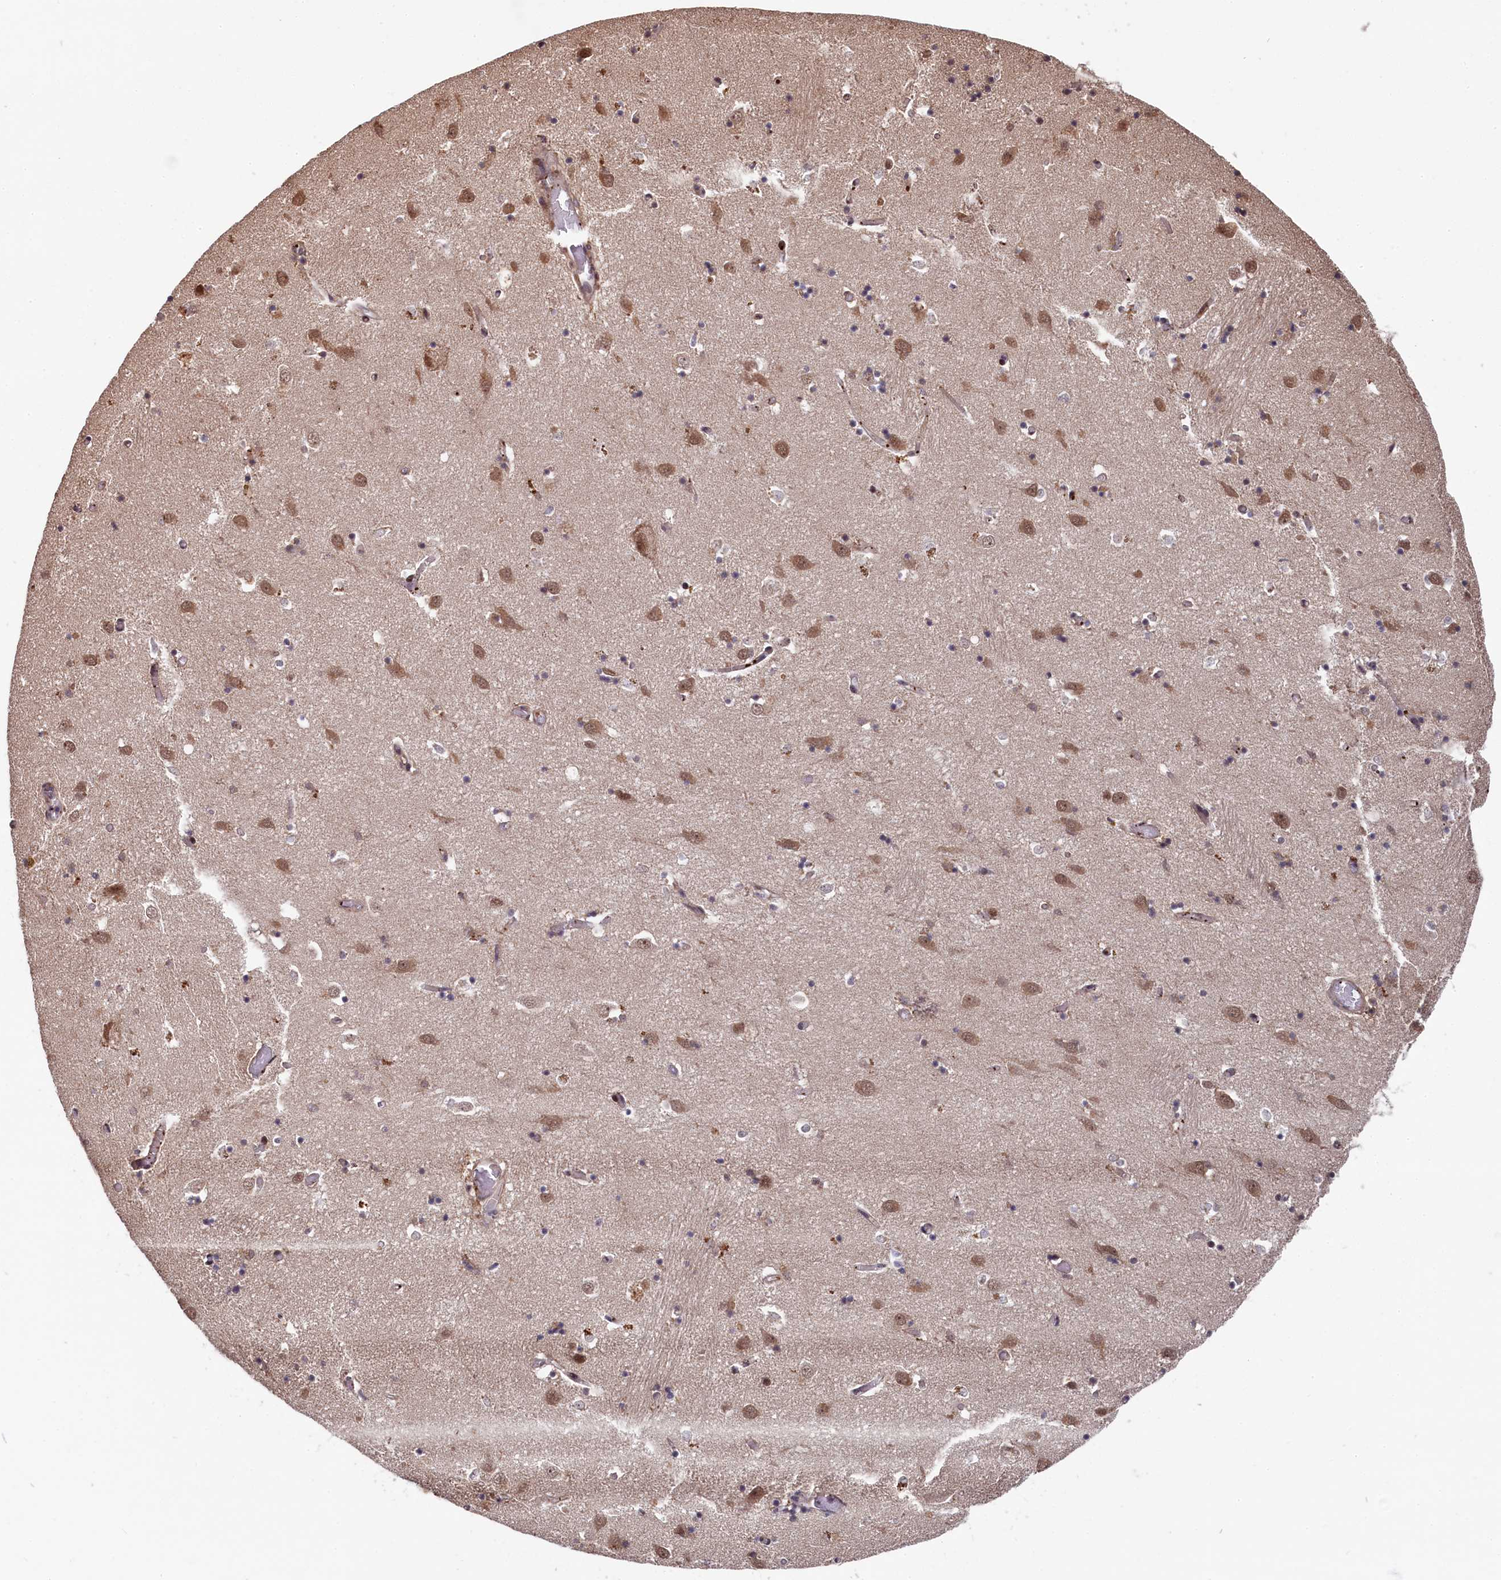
{"staining": {"intensity": "moderate", "quantity": ">75%", "location": "cytoplasmic/membranous,nuclear"}, "tissue": "caudate", "cell_type": "Glial cells", "image_type": "normal", "snomed": [{"axis": "morphology", "description": "Normal tissue, NOS"}, {"axis": "topography", "description": "Lateral ventricle wall"}], "caption": "A high-resolution histopathology image shows immunohistochemistry (IHC) staining of normal caudate, which shows moderate cytoplasmic/membranous,nuclear staining in about >75% of glial cells.", "gene": "CLPX", "patient": {"sex": "male", "age": 70}}